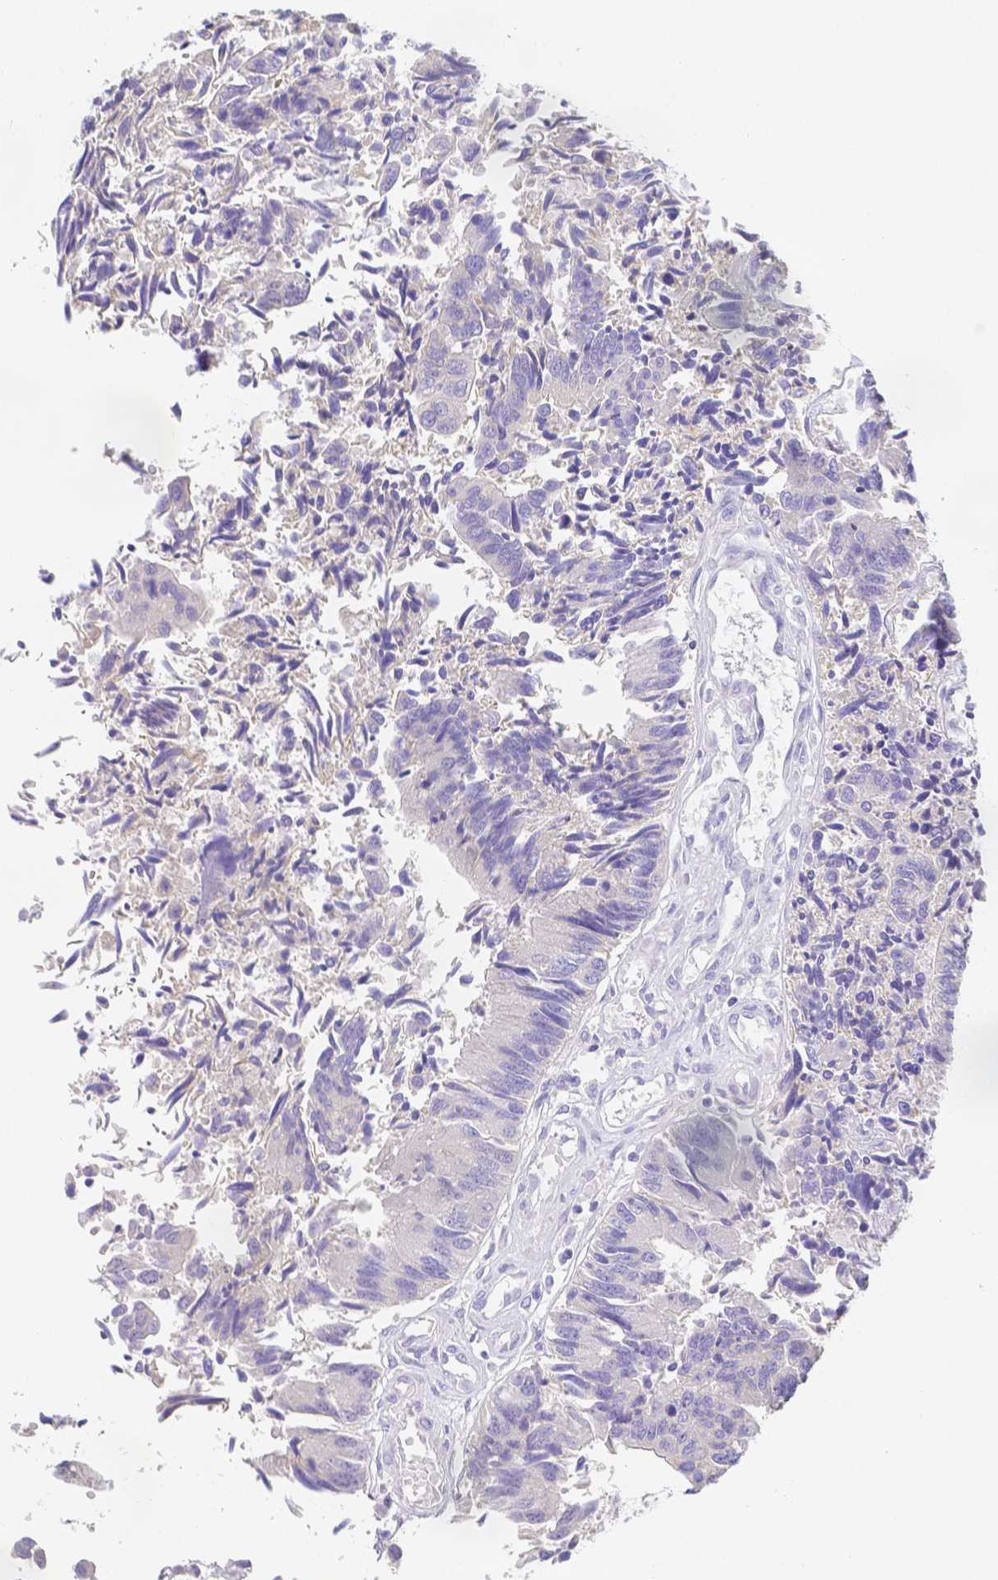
{"staining": {"intensity": "negative", "quantity": "none", "location": "none"}, "tissue": "colorectal cancer", "cell_type": "Tumor cells", "image_type": "cancer", "snomed": [{"axis": "morphology", "description": "Adenocarcinoma, NOS"}, {"axis": "topography", "description": "Colon"}], "caption": "There is no significant positivity in tumor cells of adenocarcinoma (colorectal).", "gene": "ZG16B", "patient": {"sex": "female", "age": 67}}